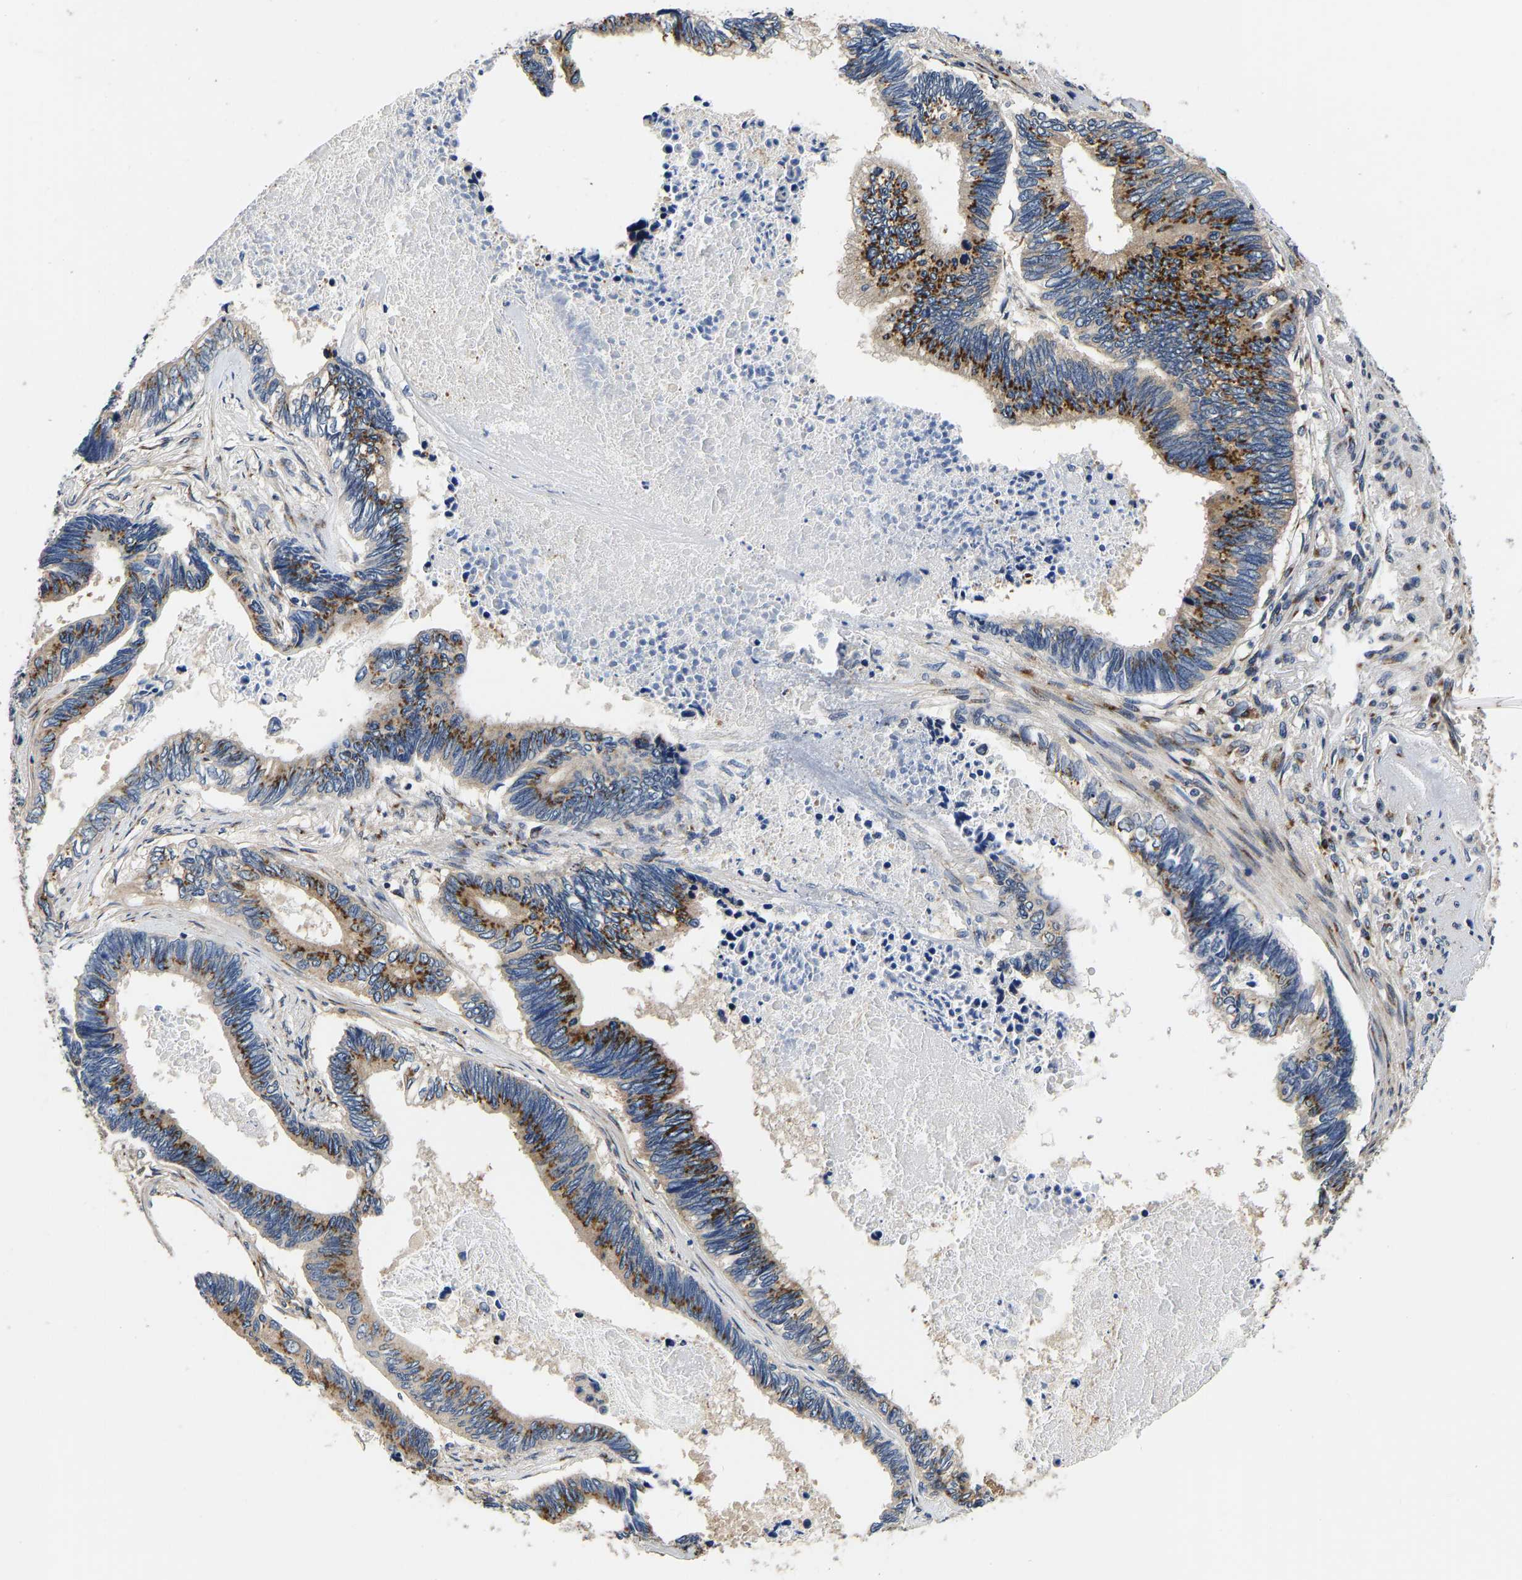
{"staining": {"intensity": "strong", "quantity": ">75%", "location": "cytoplasmic/membranous"}, "tissue": "pancreatic cancer", "cell_type": "Tumor cells", "image_type": "cancer", "snomed": [{"axis": "morphology", "description": "Adenocarcinoma, NOS"}, {"axis": "topography", "description": "Pancreas"}], "caption": "Human pancreatic adenocarcinoma stained for a protein (brown) reveals strong cytoplasmic/membranous positive staining in approximately >75% of tumor cells.", "gene": "RABAC1", "patient": {"sex": "female", "age": 70}}